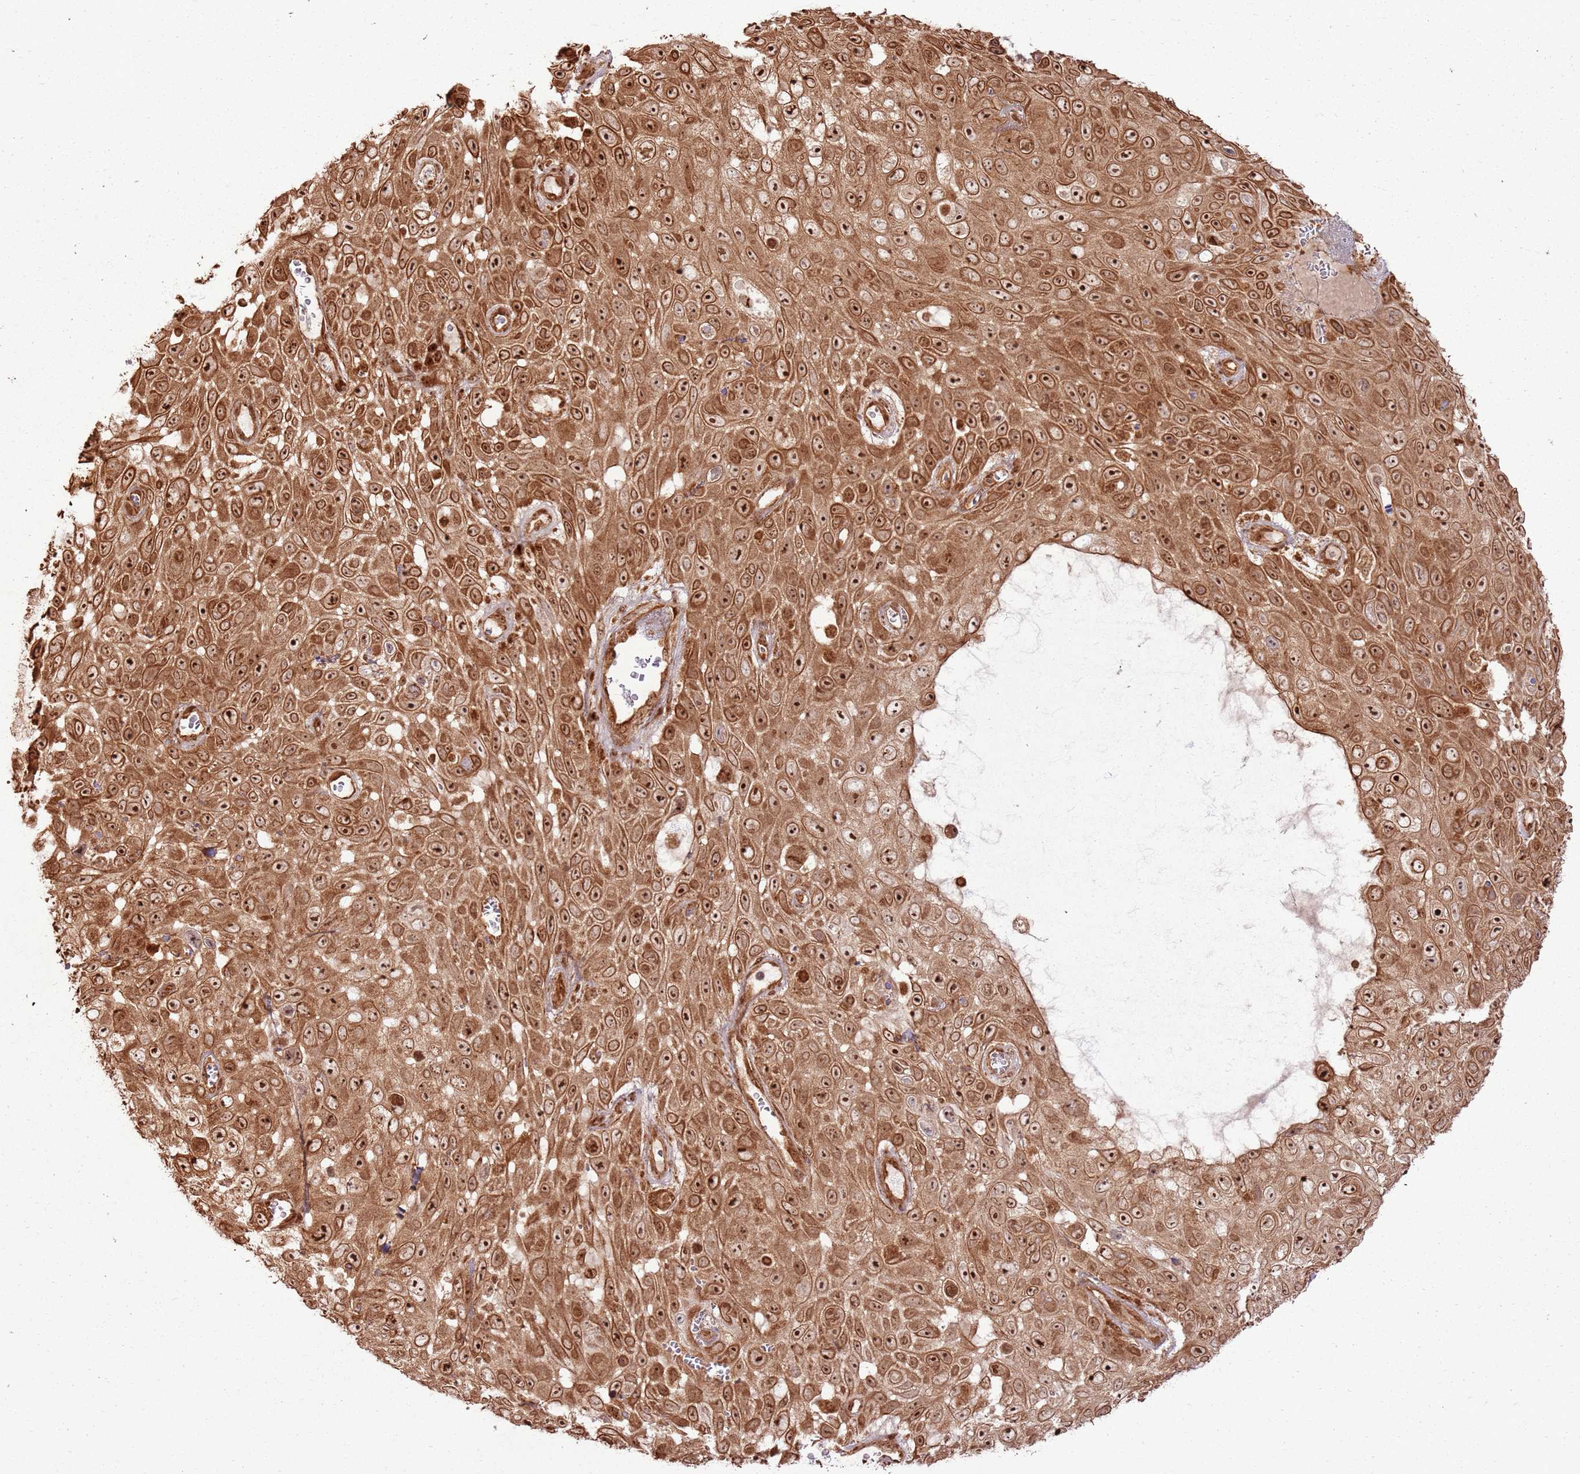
{"staining": {"intensity": "strong", "quantity": ">75%", "location": "cytoplasmic/membranous,nuclear"}, "tissue": "skin cancer", "cell_type": "Tumor cells", "image_type": "cancer", "snomed": [{"axis": "morphology", "description": "Squamous cell carcinoma, NOS"}, {"axis": "topography", "description": "Skin"}], "caption": "Protein analysis of skin squamous cell carcinoma tissue reveals strong cytoplasmic/membranous and nuclear staining in about >75% of tumor cells. (DAB (3,3'-diaminobenzidine) = brown stain, brightfield microscopy at high magnification).", "gene": "TBC1D13", "patient": {"sex": "male", "age": 82}}